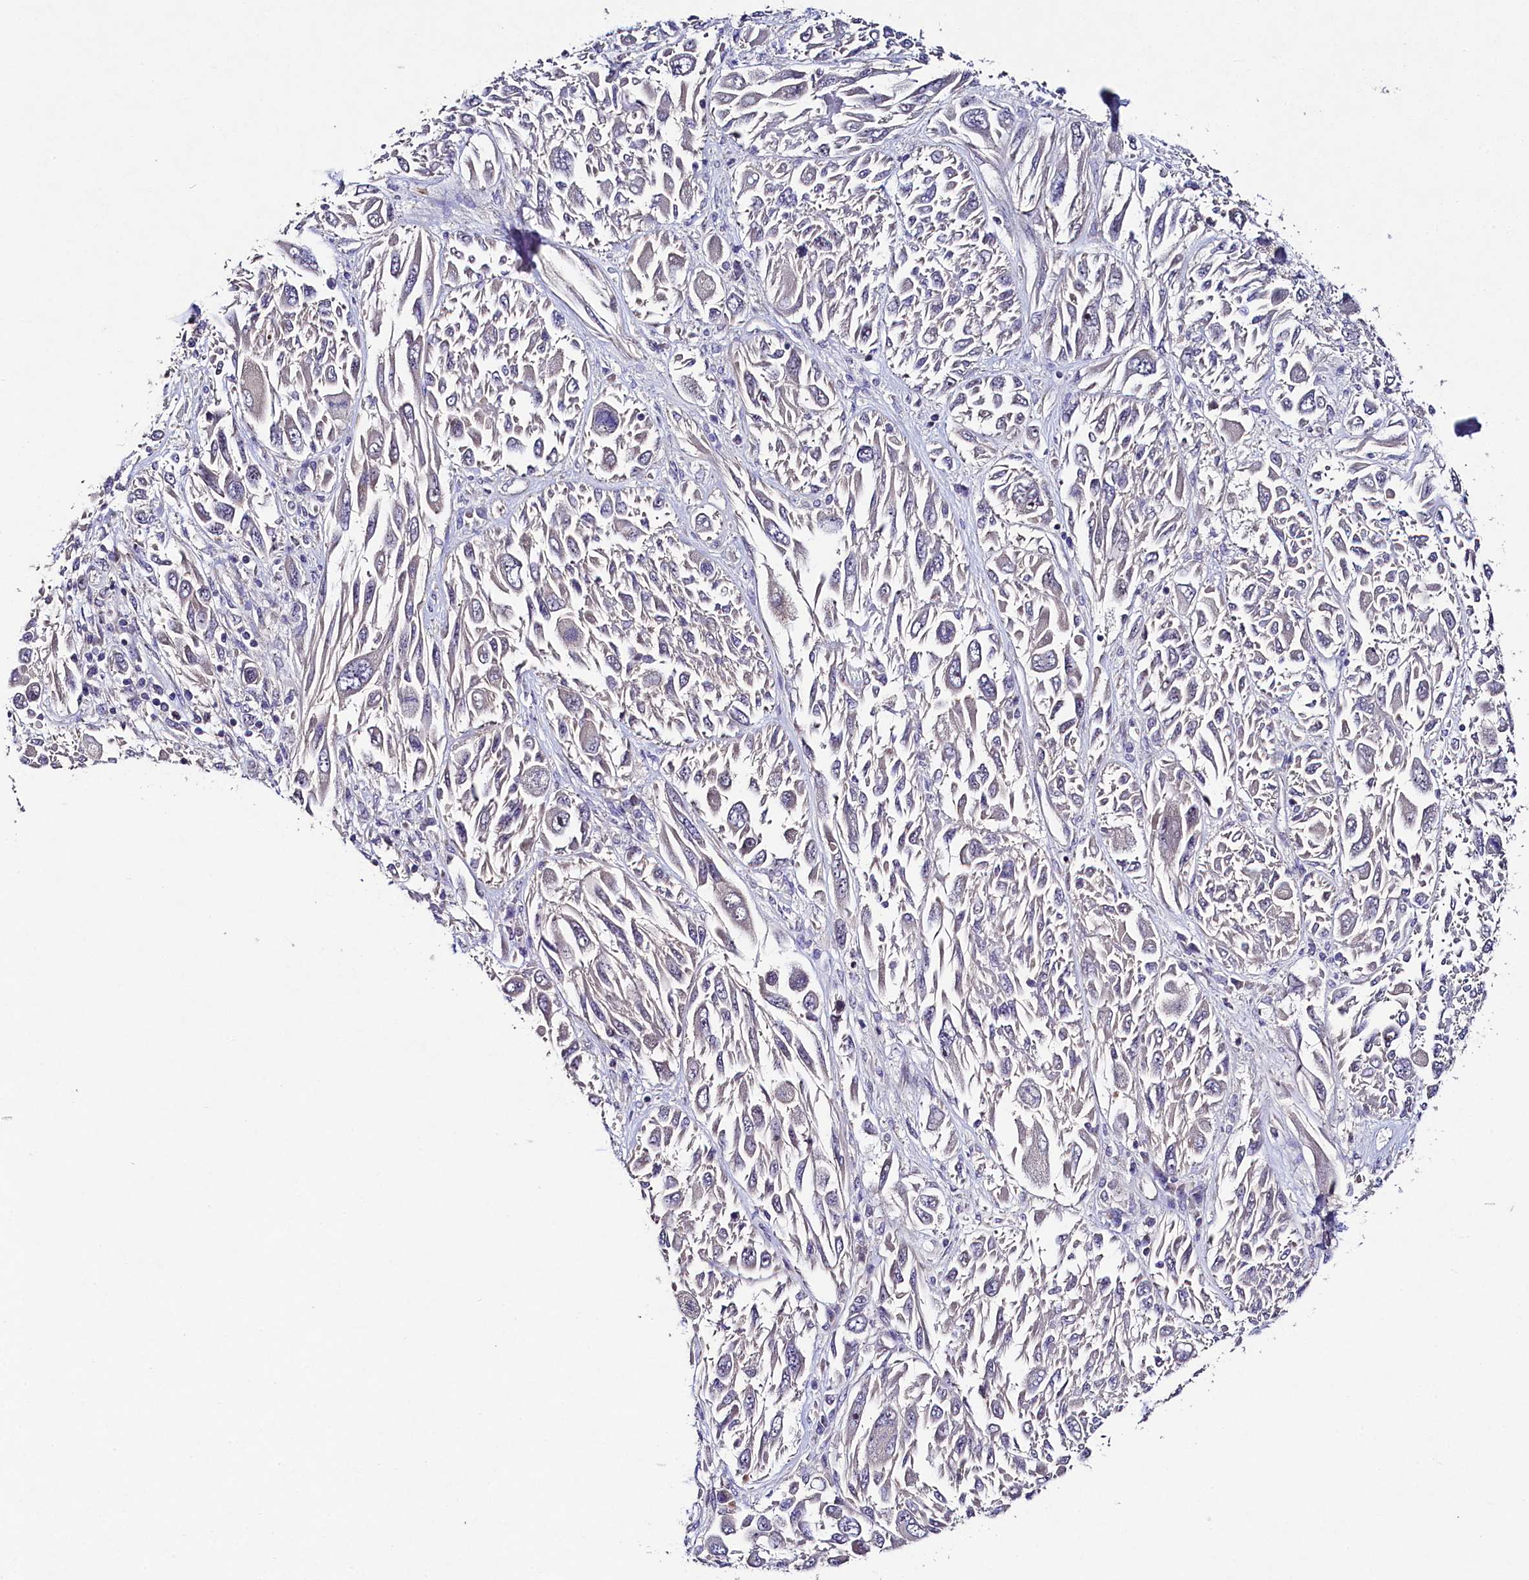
{"staining": {"intensity": "negative", "quantity": "none", "location": "none"}, "tissue": "melanoma", "cell_type": "Tumor cells", "image_type": "cancer", "snomed": [{"axis": "morphology", "description": "Malignant melanoma, NOS"}, {"axis": "topography", "description": "Skin"}], "caption": "A histopathology image of melanoma stained for a protein shows no brown staining in tumor cells.", "gene": "FXYD6", "patient": {"sex": "female", "age": 91}}